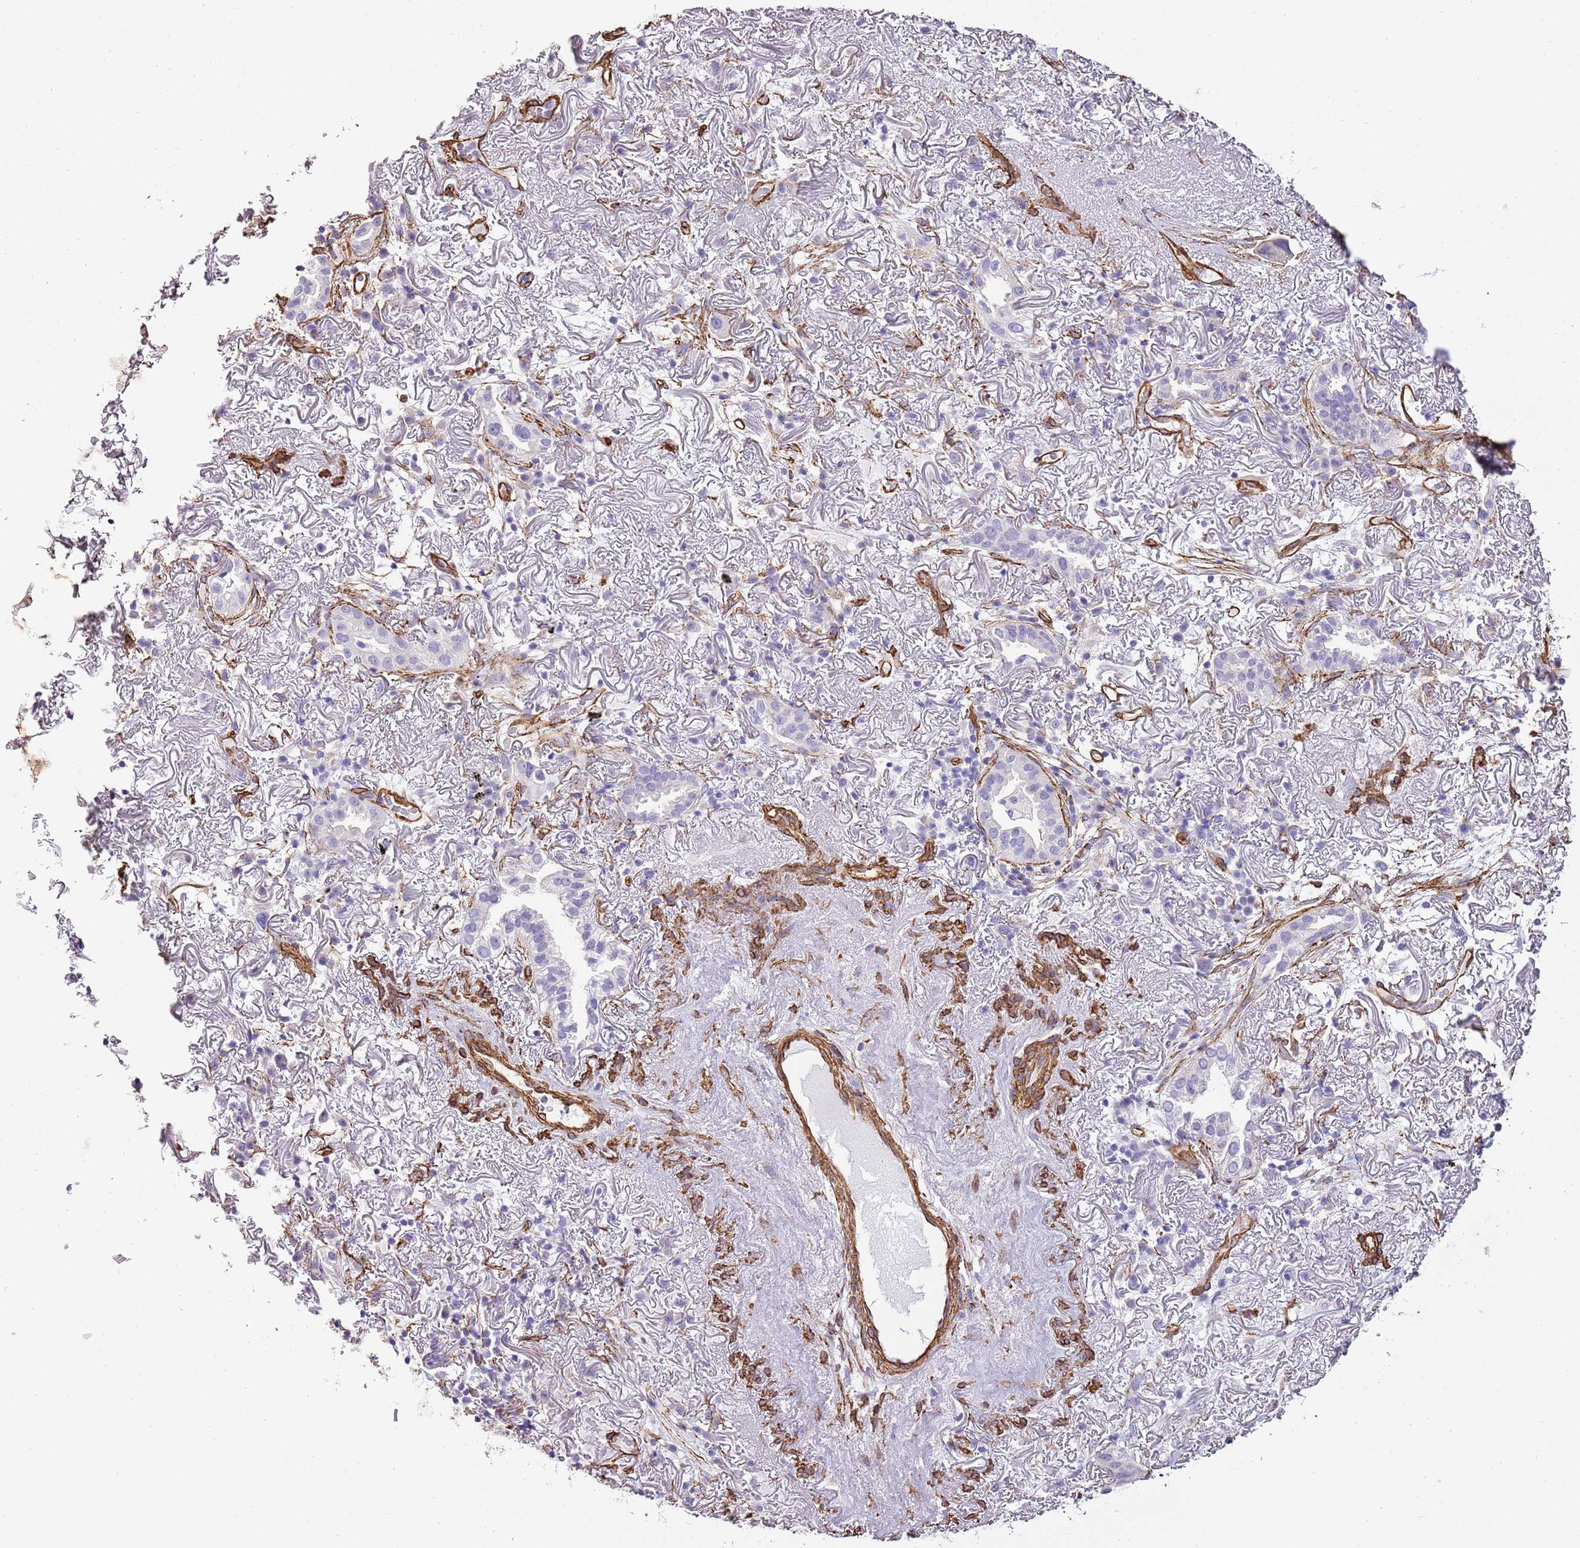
{"staining": {"intensity": "negative", "quantity": "none", "location": "none"}, "tissue": "lung cancer", "cell_type": "Tumor cells", "image_type": "cancer", "snomed": [{"axis": "morphology", "description": "Adenocarcinoma, NOS"}, {"axis": "topography", "description": "Lung"}], "caption": "This histopathology image is of adenocarcinoma (lung) stained with IHC to label a protein in brown with the nuclei are counter-stained blue. There is no expression in tumor cells.", "gene": "CTDSPL", "patient": {"sex": "female", "age": 69}}